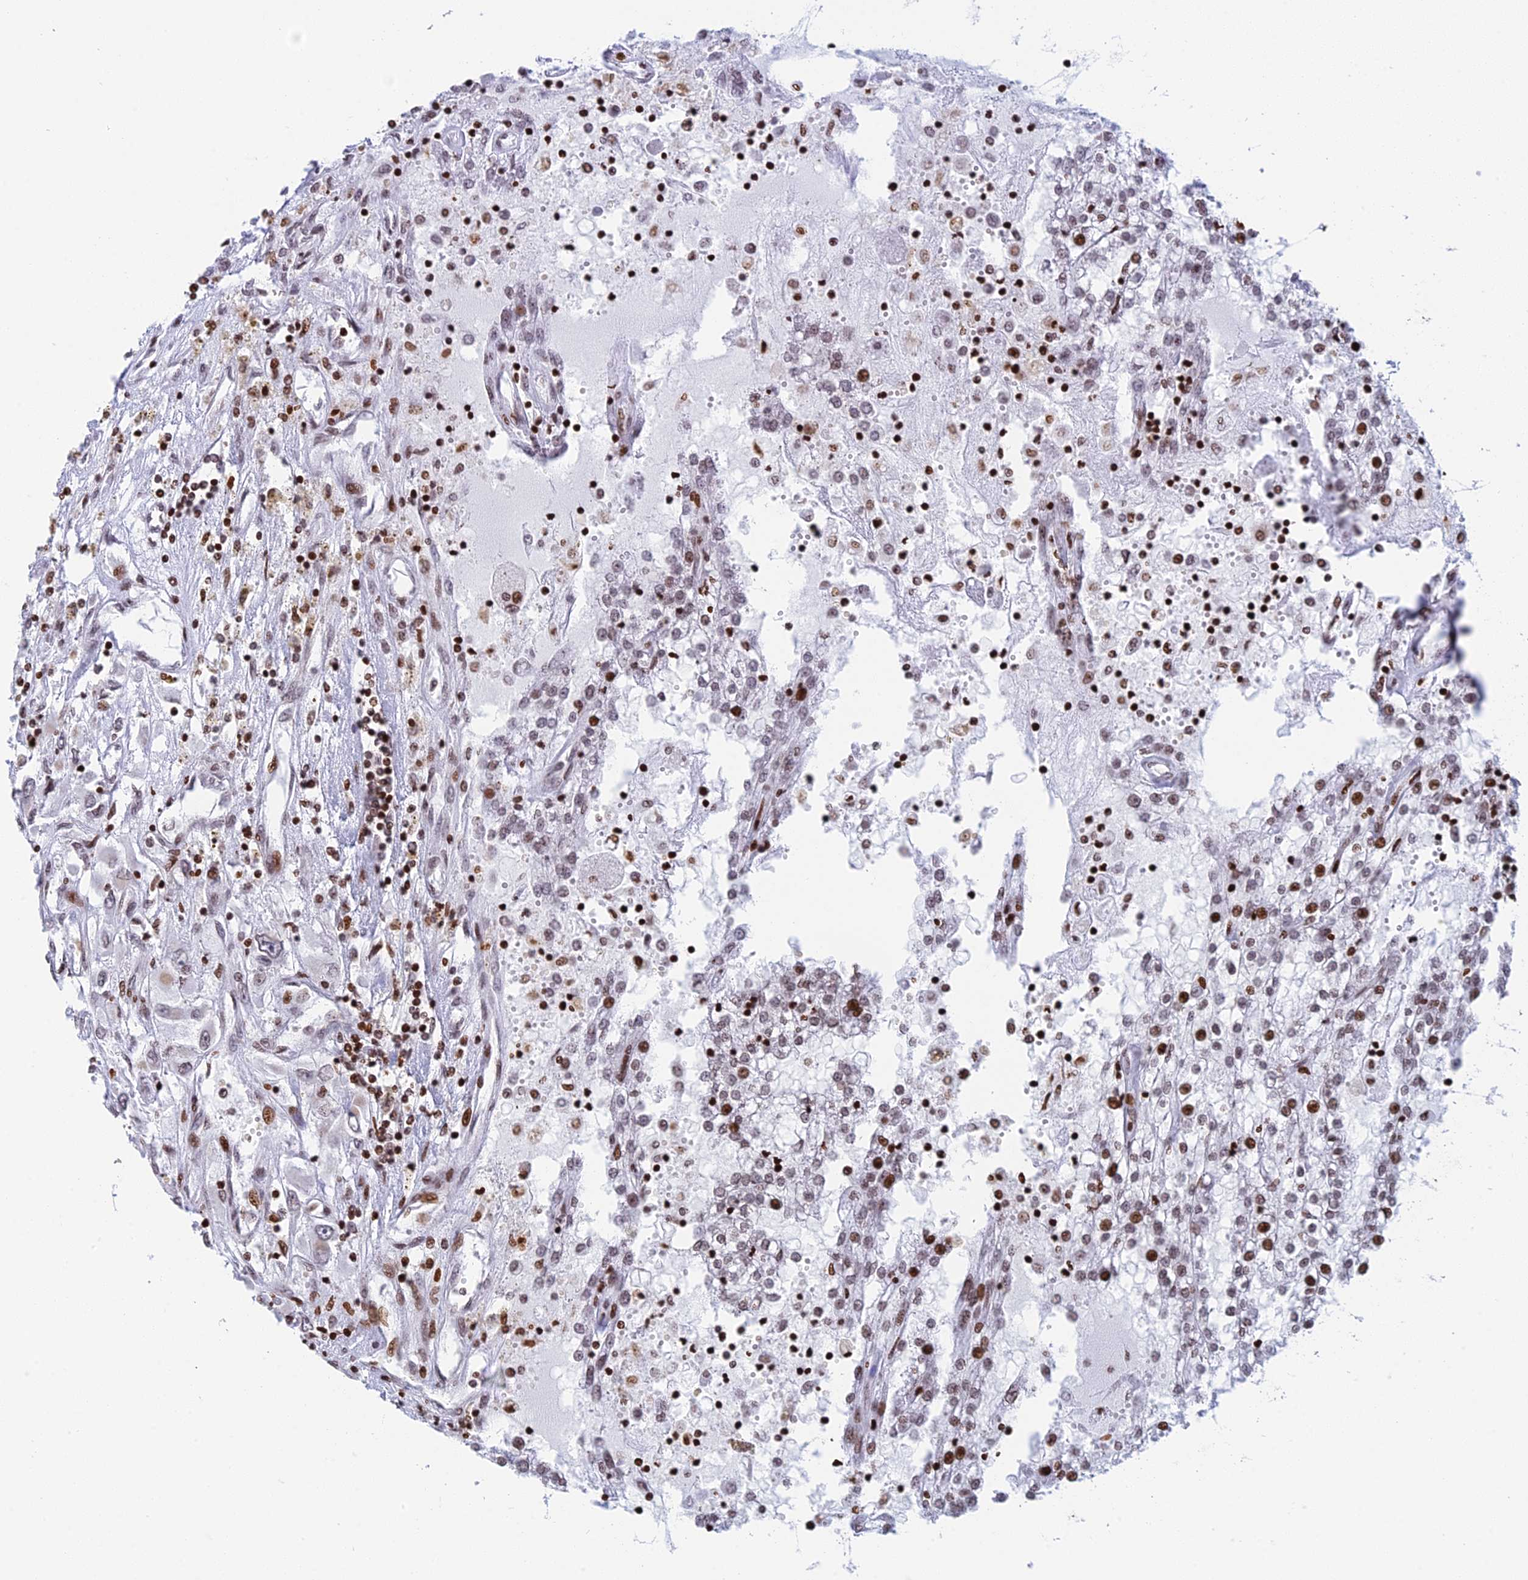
{"staining": {"intensity": "moderate", "quantity": "<25%", "location": "nuclear"}, "tissue": "renal cancer", "cell_type": "Tumor cells", "image_type": "cancer", "snomed": [{"axis": "morphology", "description": "Adenocarcinoma, NOS"}, {"axis": "topography", "description": "Kidney"}], "caption": "Moderate nuclear protein staining is appreciated in about <25% of tumor cells in renal cancer (adenocarcinoma).", "gene": "RPAP1", "patient": {"sex": "female", "age": 52}}